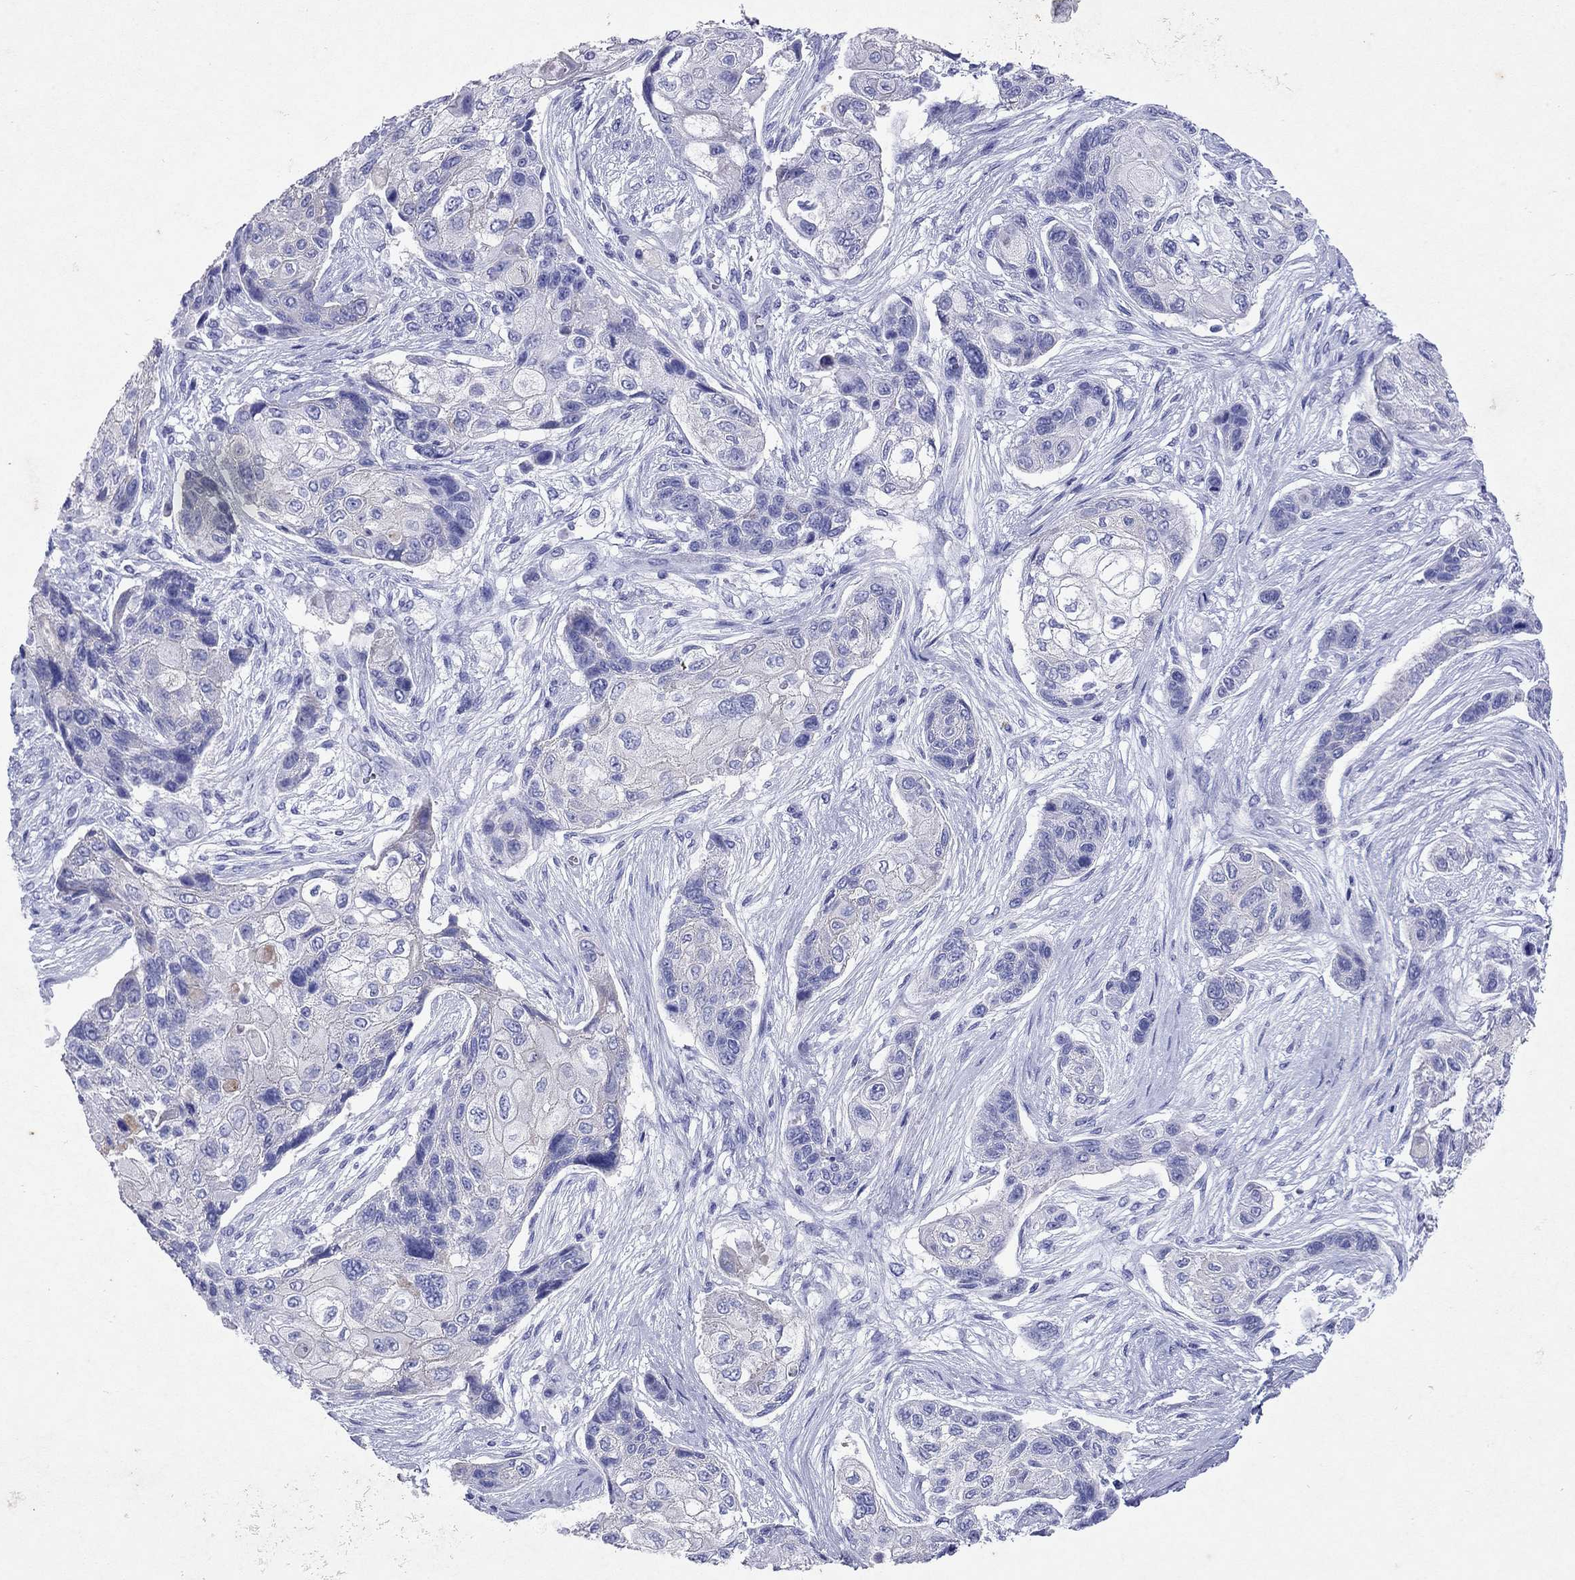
{"staining": {"intensity": "negative", "quantity": "none", "location": "none"}, "tissue": "lung cancer", "cell_type": "Tumor cells", "image_type": "cancer", "snomed": [{"axis": "morphology", "description": "Squamous cell carcinoma, NOS"}, {"axis": "topography", "description": "Lung"}], "caption": "The micrograph displays no staining of tumor cells in lung cancer. (DAB IHC visualized using brightfield microscopy, high magnification).", "gene": "ARMC12", "patient": {"sex": "male", "age": 69}}